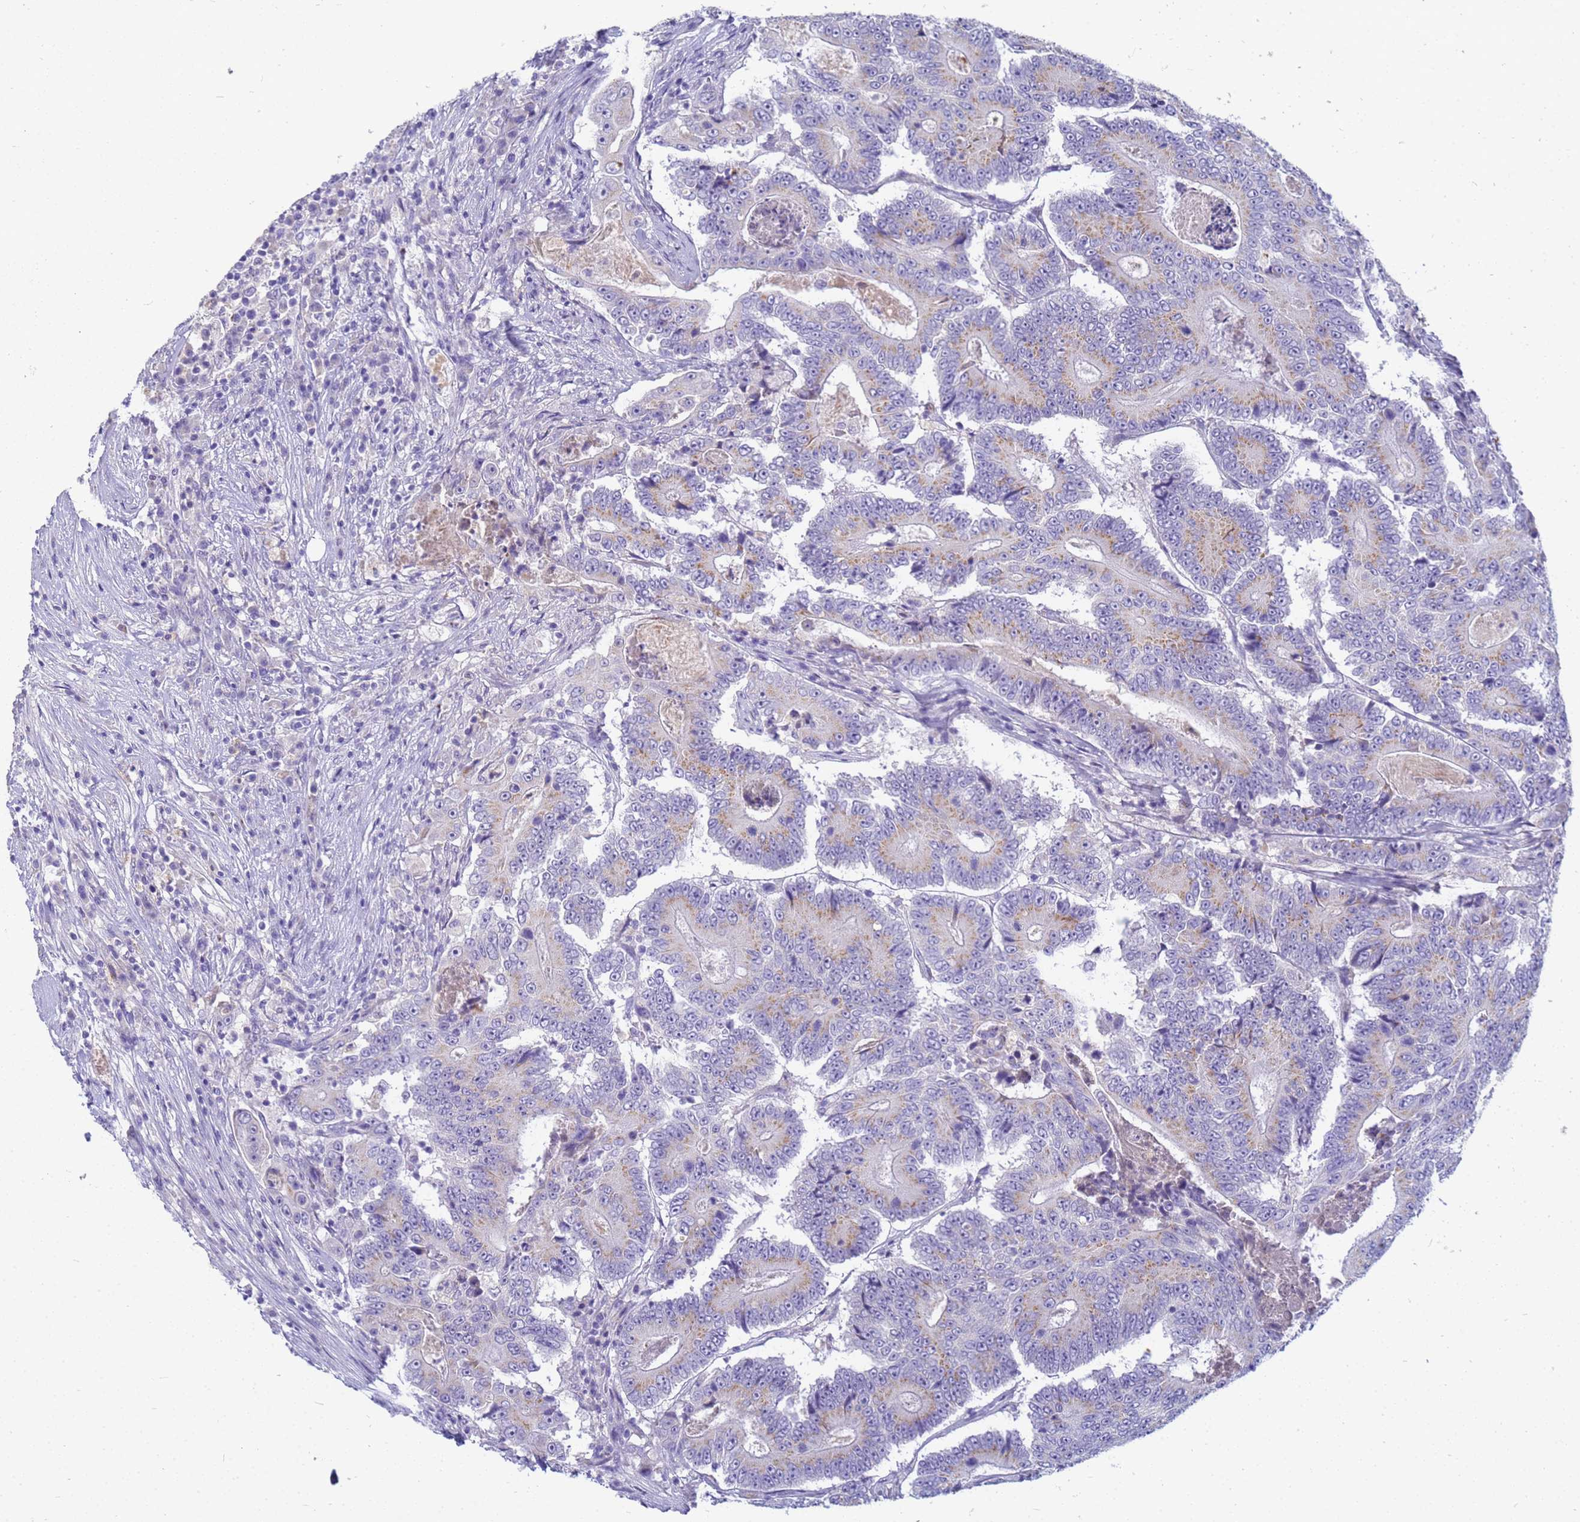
{"staining": {"intensity": "weak", "quantity": "25%-75%", "location": "cytoplasmic/membranous"}, "tissue": "colorectal cancer", "cell_type": "Tumor cells", "image_type": "cancer", "snomed": [{"axis": "morphology", "description": "Adenocarcinoma, NOS"}, {"axis": "topography", "description": "Colon"}], "caption": "Immunohistochemical staining of colorectal adenocarcinoma displays weak cytoplasmic/membranous protein staining in approximately 25%-75% of tumor cells.", "gene": "B3GNT8", "patient": {"sex": "male", "age": 83}}